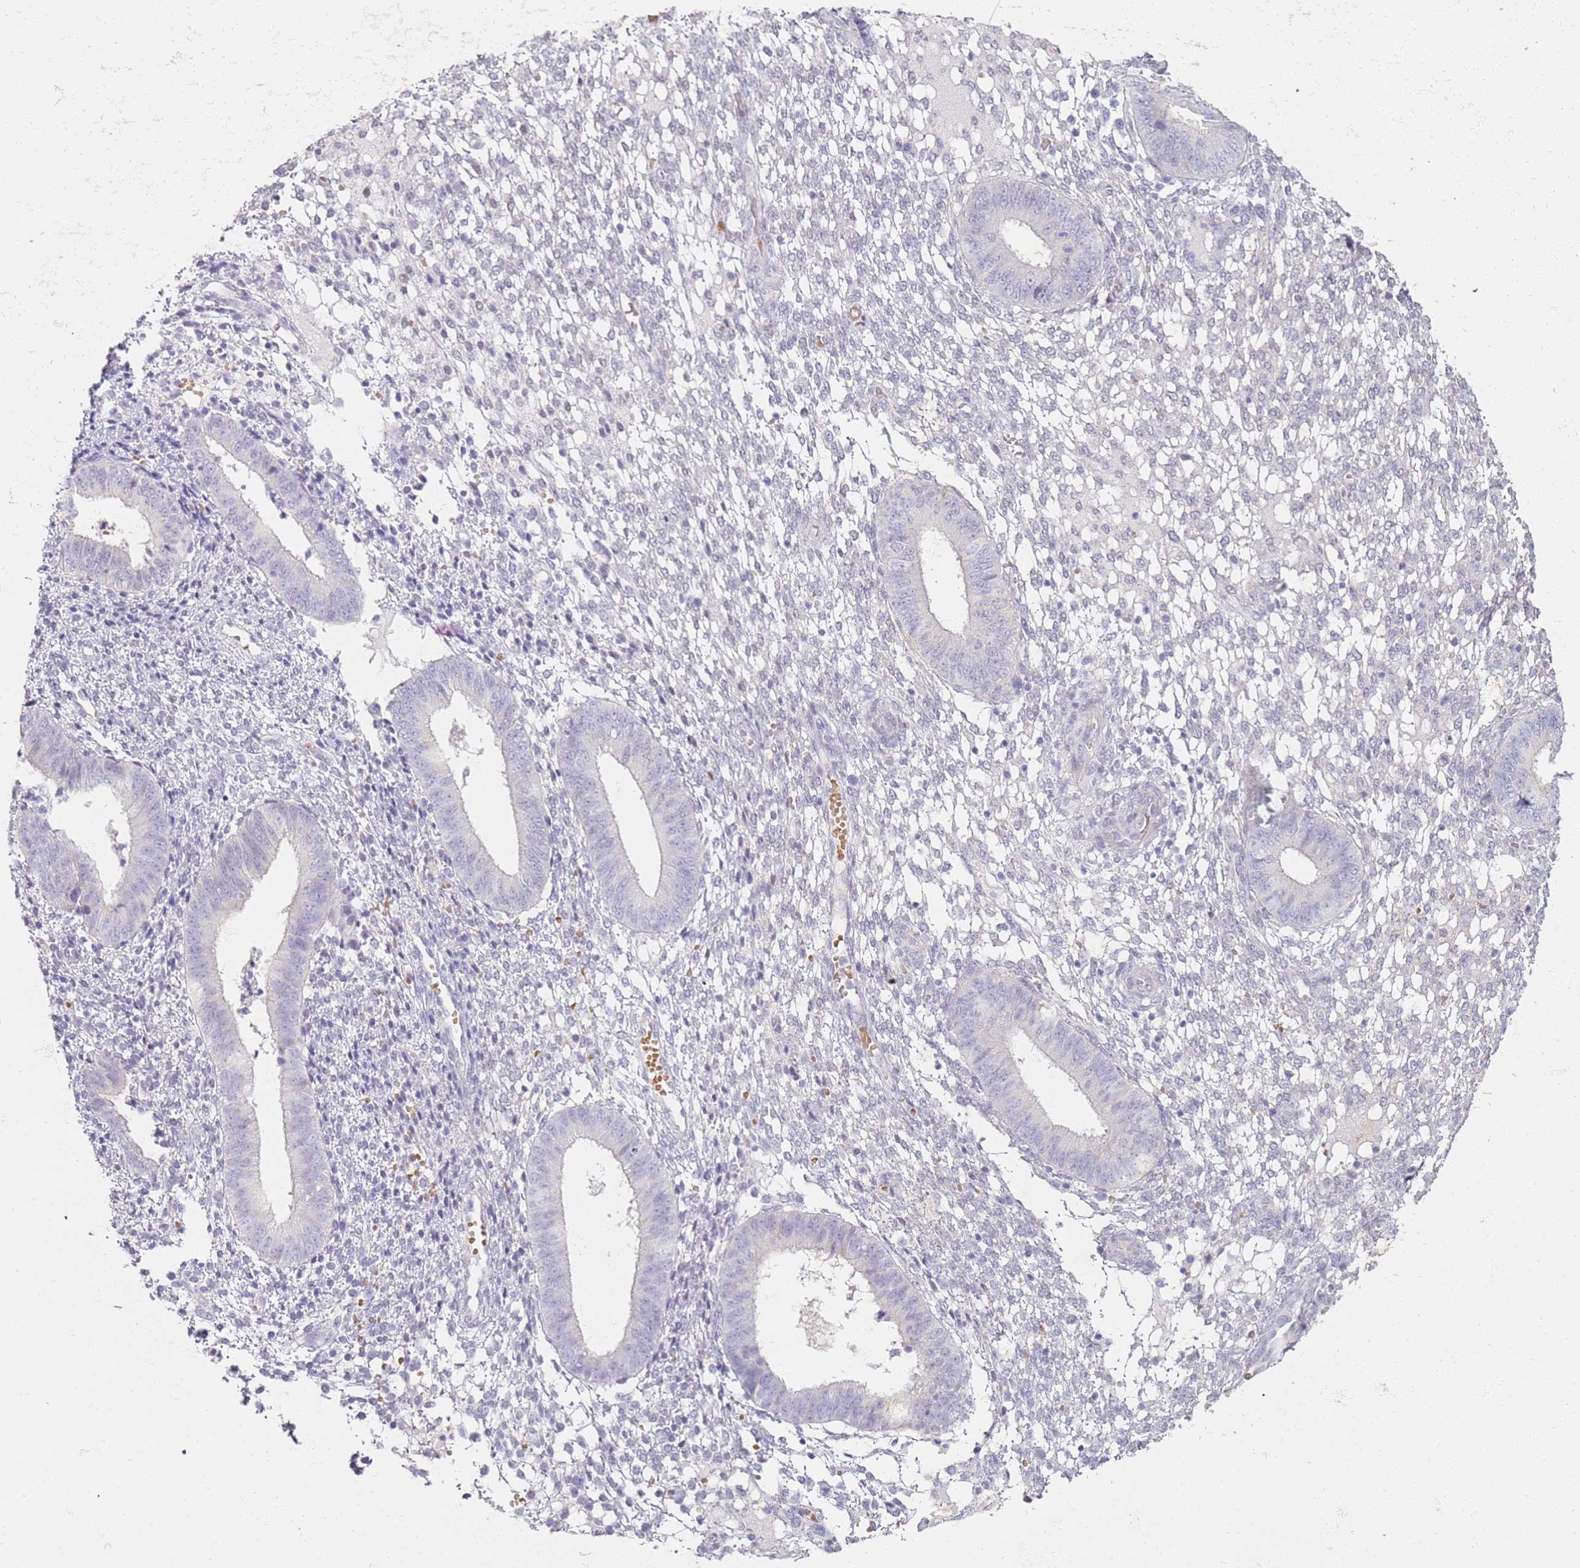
{"staining": {"intensity": "negative", "quantity": "none", "location": "none"}, "tissue": "endometrium", "cell_type": "Cells in endometrial stroma", "image_type": "normal", "snomed": [{"axis": "morphology", "description": "Normal tissue, NOS"}, {"axis": "topography", "description": "Endometrium"}], "caption": "Immunohistochemistry of benign endometrium reveals no positivity in cells in endometrial stroma. (Brightfield microscopy of DAB (3,3'-diaminobenzidine) immunohistochemistry (IHC) at high magnification).", "gene": "CD40LG", "patient": {"sex": "female", "age": 49}}